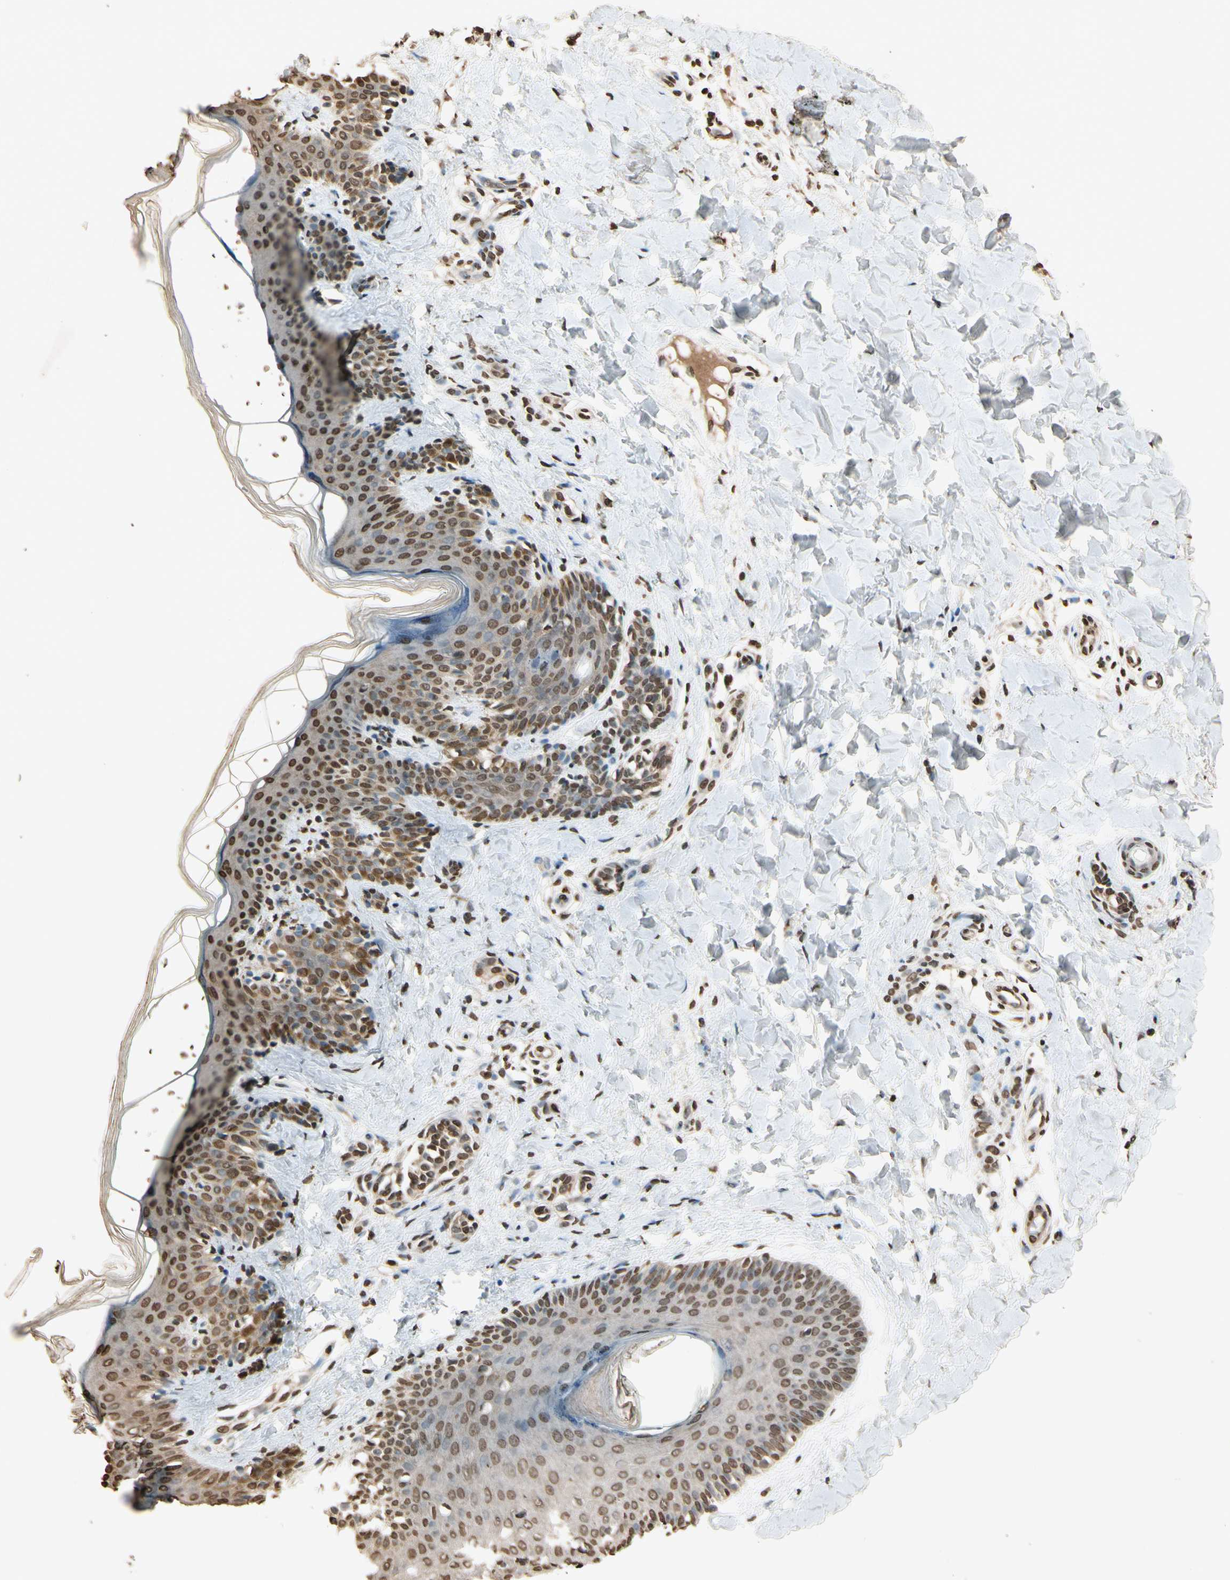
{"staining": {"intensity": "moderate", "quantity": ">75%", "location": "nuclear"}, "tissue": "skin", "cell_type": "Fibroblasts", "image_type": "normal", "snomed": [{"axis": "morphology", "description": "Normal tissue, NOS"}, {"axis": "topography", "description": "Skin"}], "caption": "An immunohistochemistry photomicrograph of unremarkable tissue is shown. Protein staining in brown highlights moderate nuclear positivity in skin within fibroblasts. (DAB IHC, brown staining for protein, blue staining for nuclei).", "gene": "TOP1", "patient": {"sex": "male", "age": 16}}